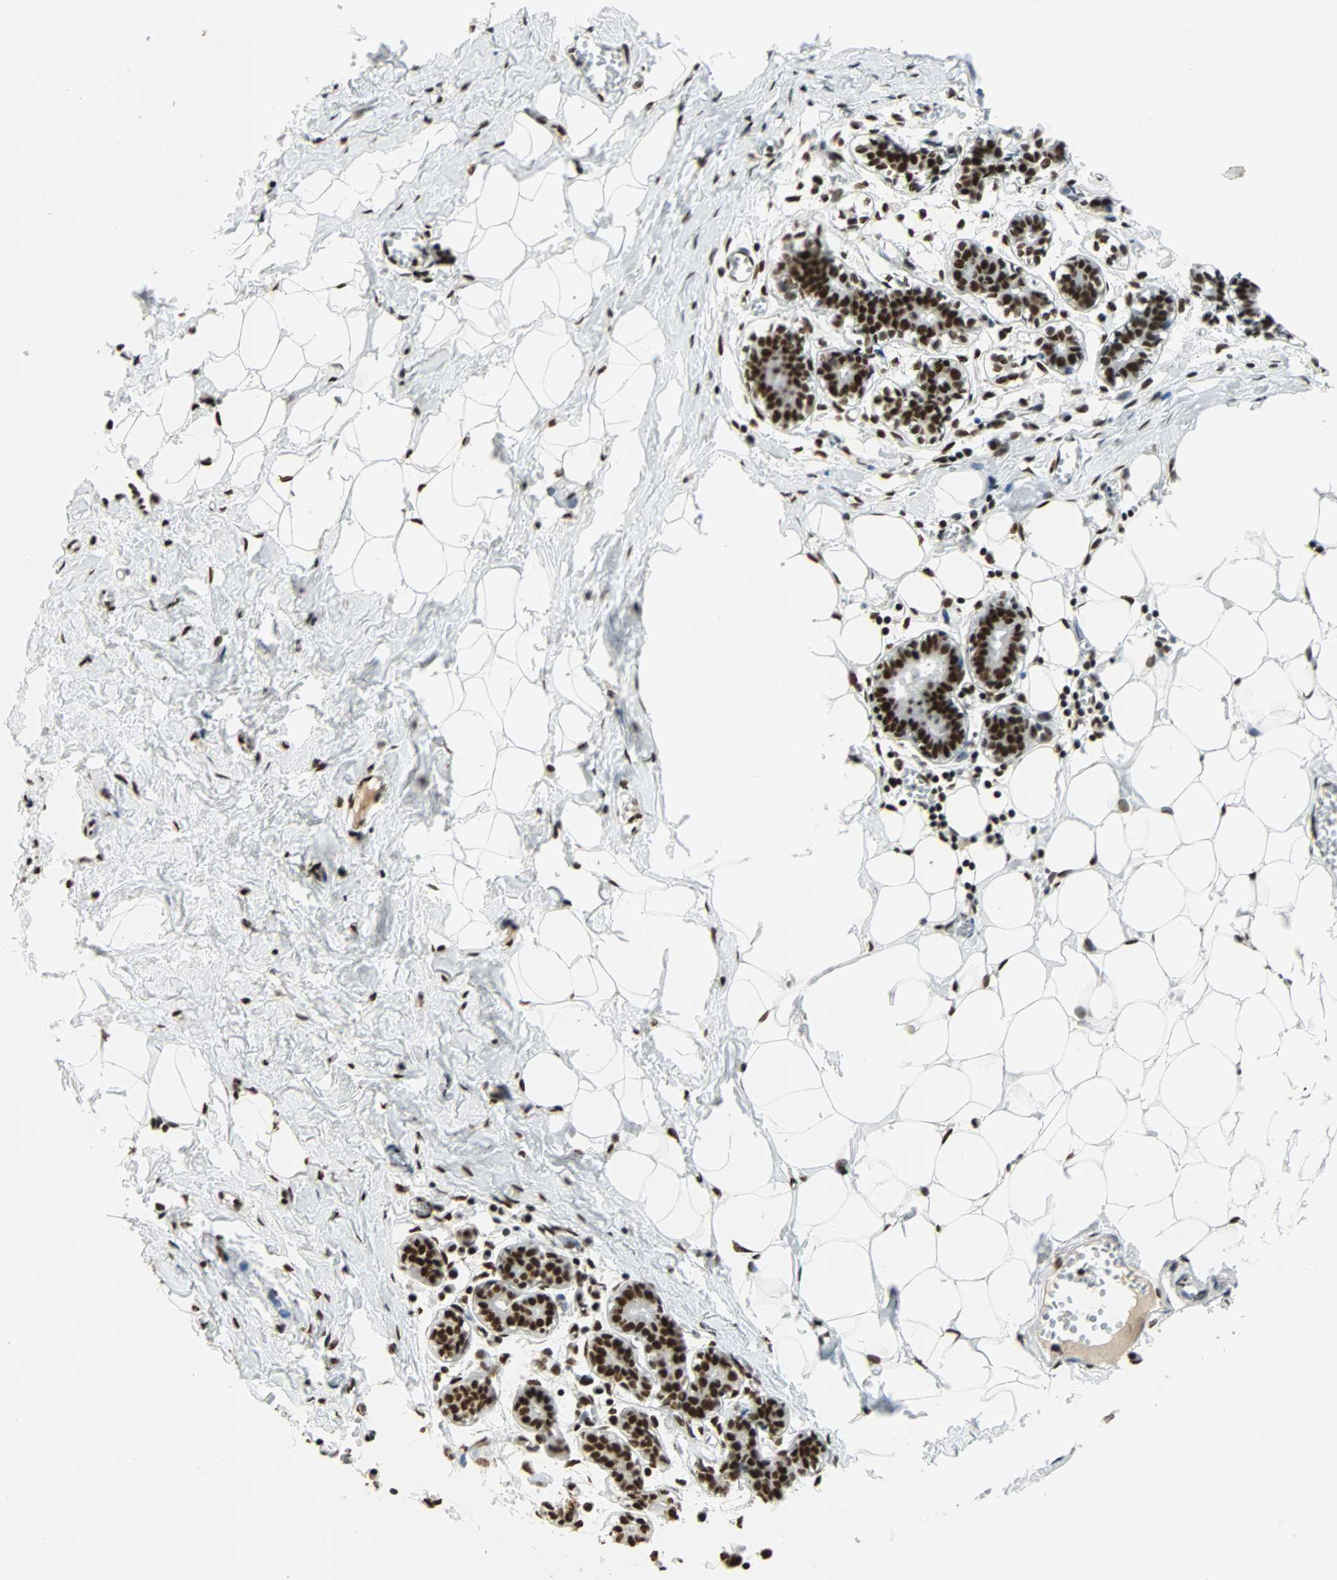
{"staining": {"intensity": "moderate", "quantity": ">75%", "location": "nuclear"}, "tissue": "breast", "cell_type": "Adipocytes", "image_type": "normal", "snomed": [{"axis": "morphology", "description": "Normal tissue, NOS"}, {"axis": "topography", "description": "Breast"}], "caption": "Protein analysis of unremarkable breast displays moderate nuclear positivity in approximately >75% of adipocytes. (DAB (3,3'-diaminobenzidine) IHC, brown staining for protein, blue staining for nuclei).", "gene": "CDK12", "patient": {"sex": "female", "age": 27}}